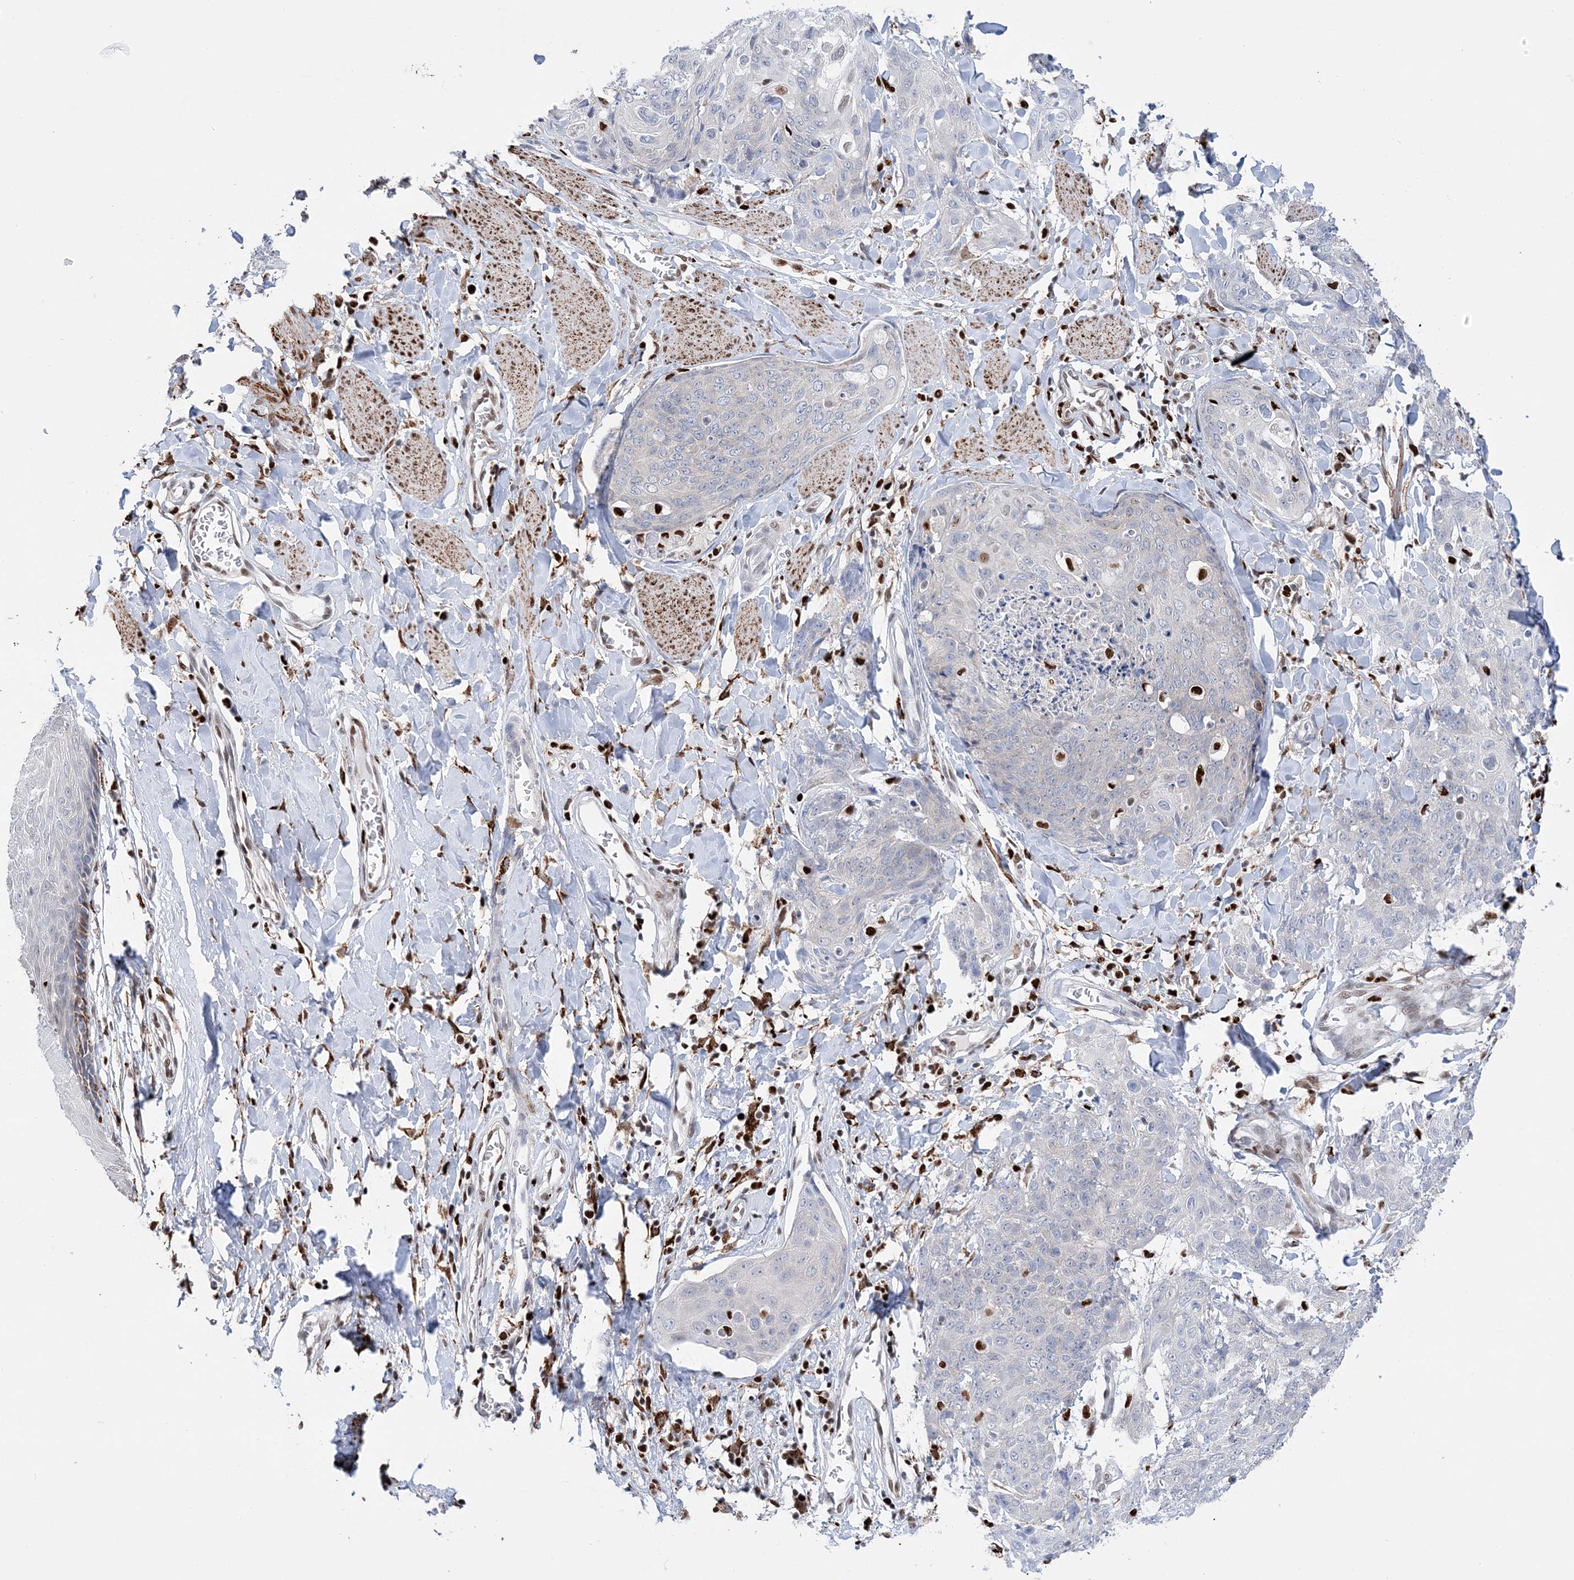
{"staining": {"intensity": "moderate", "quantity": "<25%", "location": "nuclear"}, "tissue": "skin cancer", "cell_type": "Tumor cells", "image_type": "cancer", "snomed": [{"axis": "morphology", "description": "Squamous cell carcinoma, NOS"}, {"axis": "topography", "description": "Skin"}, {"axis": "topography", "description": "Vulva"}], "caption": "Skin cancer was stained to show a protein in brown. There is low levels of moderate nuclear staining in approximately <25% of tumor cells. (IHC, brightfield microscopy, high magnification).", "gene": "NIT2", "patient": {"sex": "female", "age": 85}}